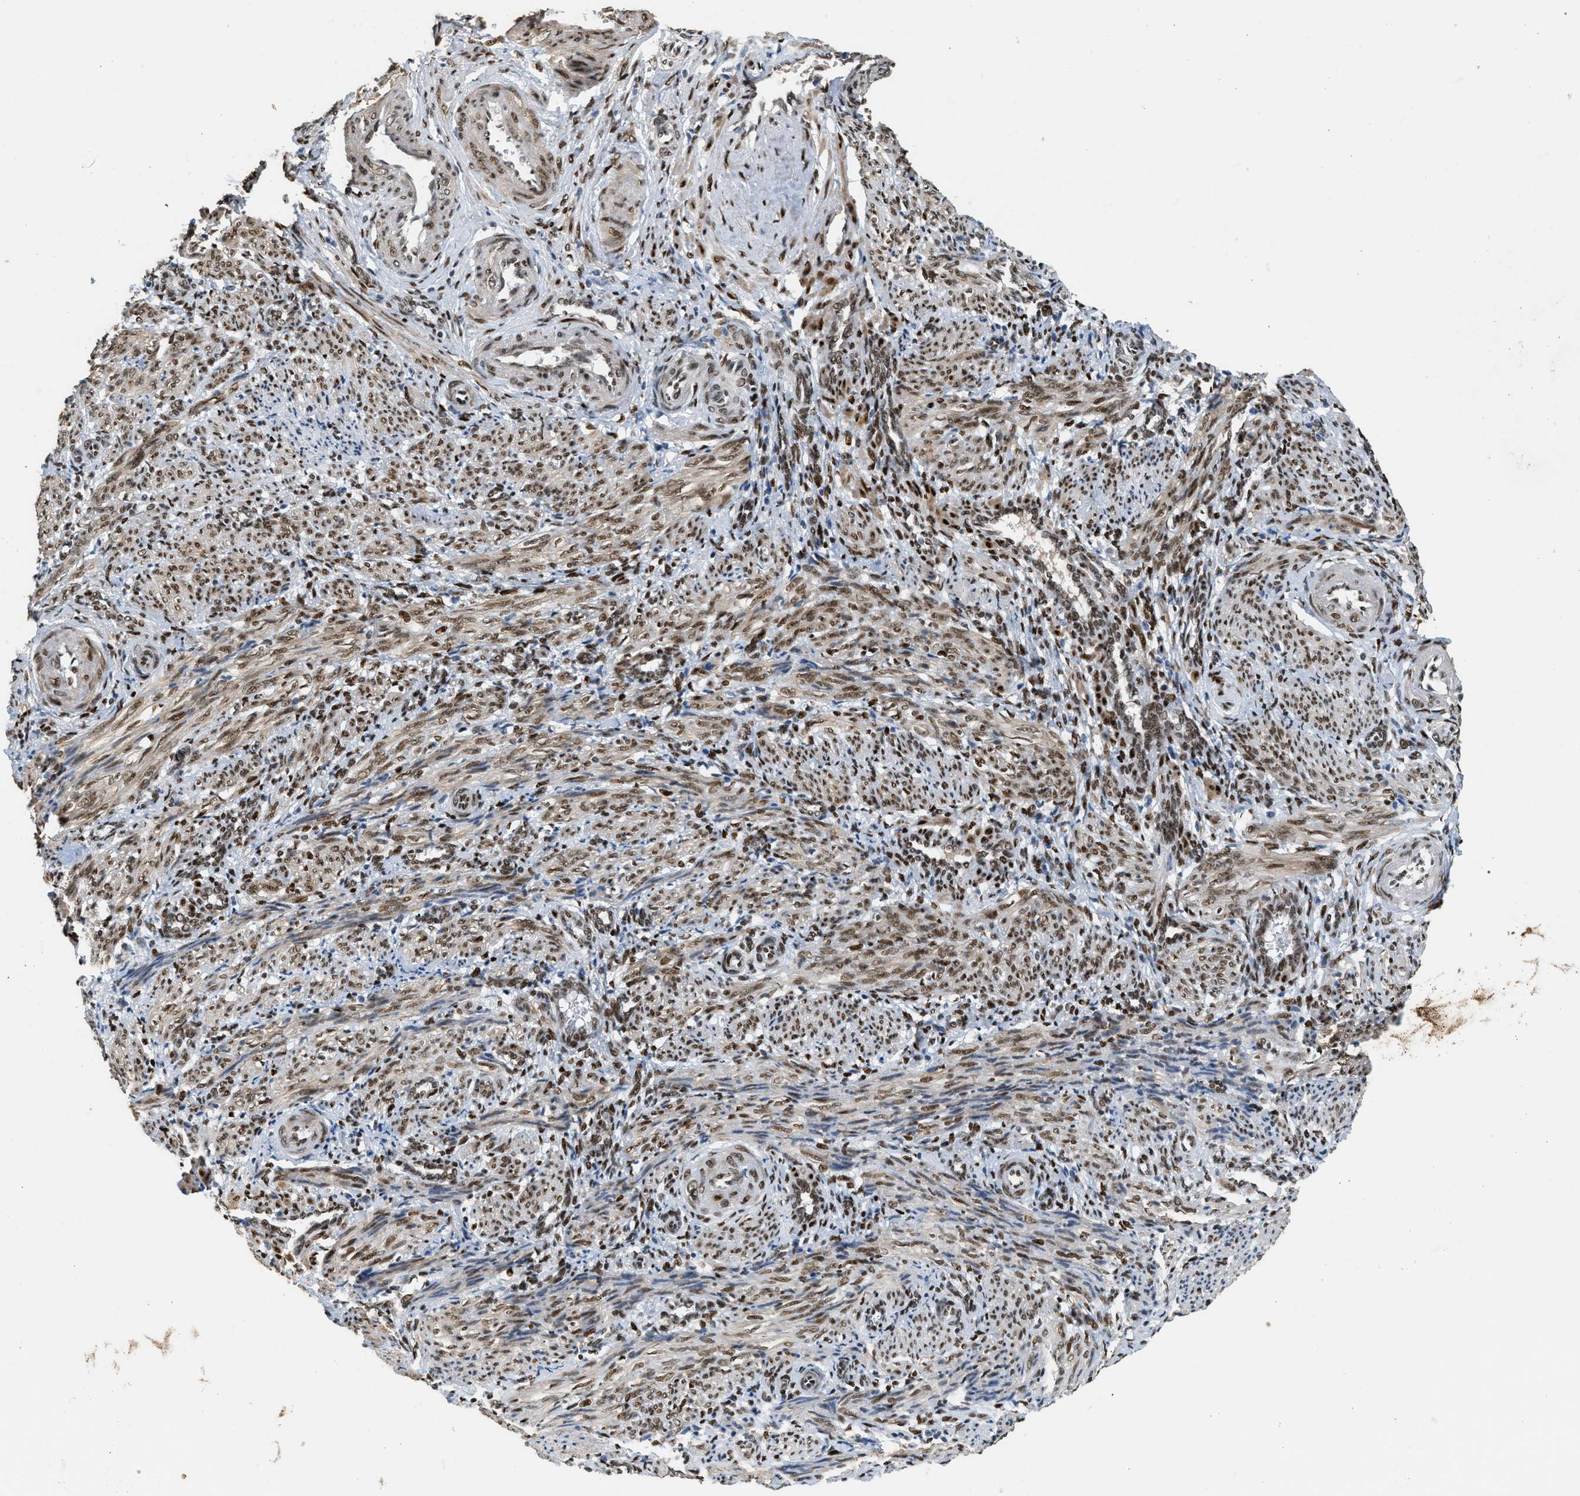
{"staining": {"intensity": "moderate", "quantity": ">75%", "location": "cytoplasmic/membranous,nuclear"}, "tissue": "smooth muscle", "cell_type": "Smooth muscle cells", "image_type": "normal", "snomed": [{"axis": "morphology", "description": "Normal tissue, NOS"}, {"axis": "topography", "description": "Endometrium"}], "caption": "Smooth muscle cells reveal medium levels of moderate cytoplasmic/membranous,nuclear staining in approximately >75% of cells in benign human smooth muscle. The staining is performed using DAB (3,3'-diaminobenzidine) brown chromogen to label protein expression. The nuclei are counter-stained blue using hematoxylin.", "gene": "ZBTB20", "patient": {"sex": "female", "age": 33}}